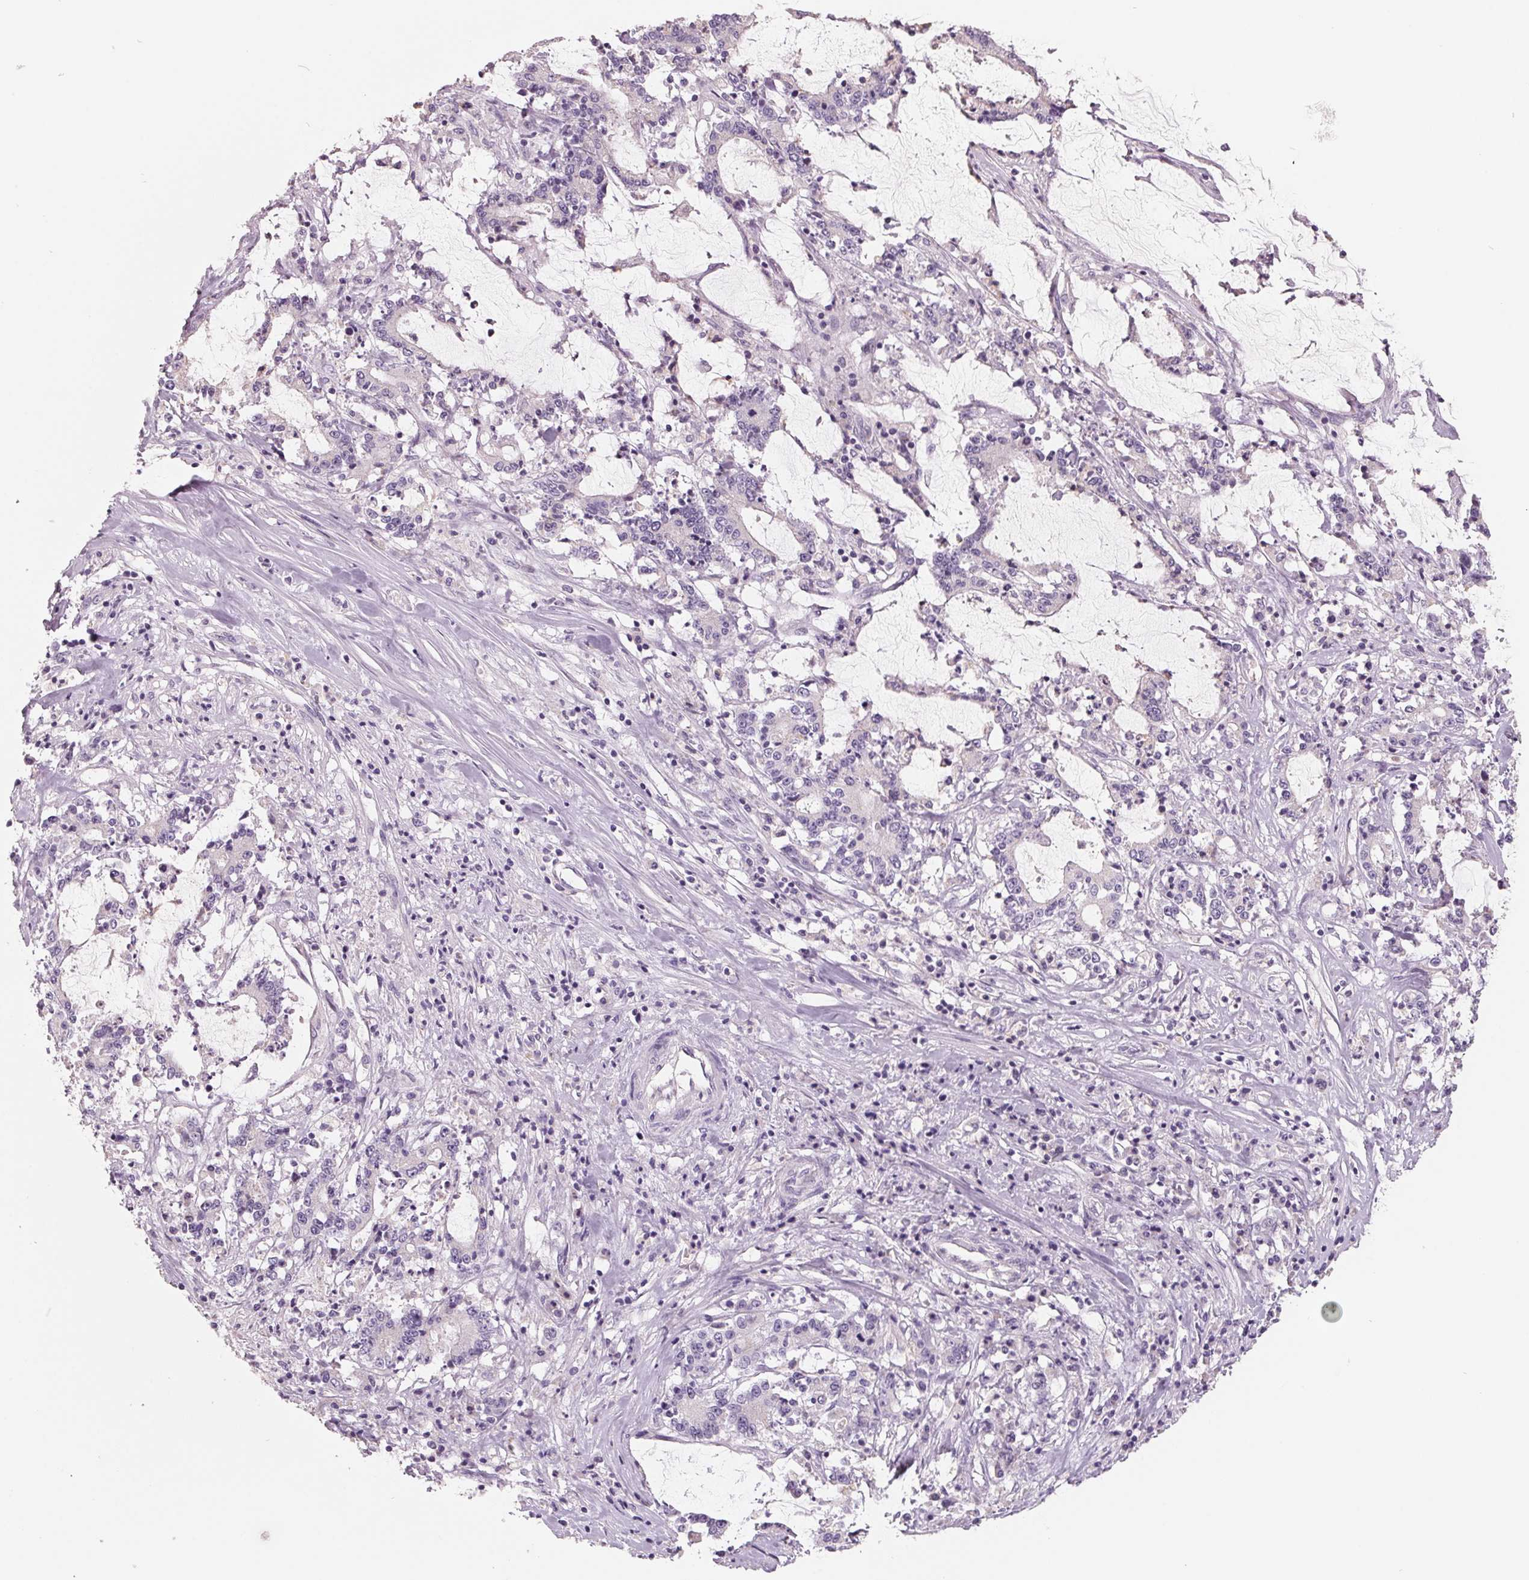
{"staining": {"intensity": "negative", "quantity": "none", "location": "none"}, "tissue": "stomach cancer", "cell_type": "Tumor cells", "image_type": "cancer", "snomed": [{"axis": "morphology", "description": "Adenocarcinoma, NOS"}, {"axis": "topography", "description": "Stomach, upper"}], "caption": "Stomach cancer was stained to show a protein in brown. There is no significant expression in tumor cells.", "gene": "FTCD", "patient": {"sex": "male", "age": 68}}